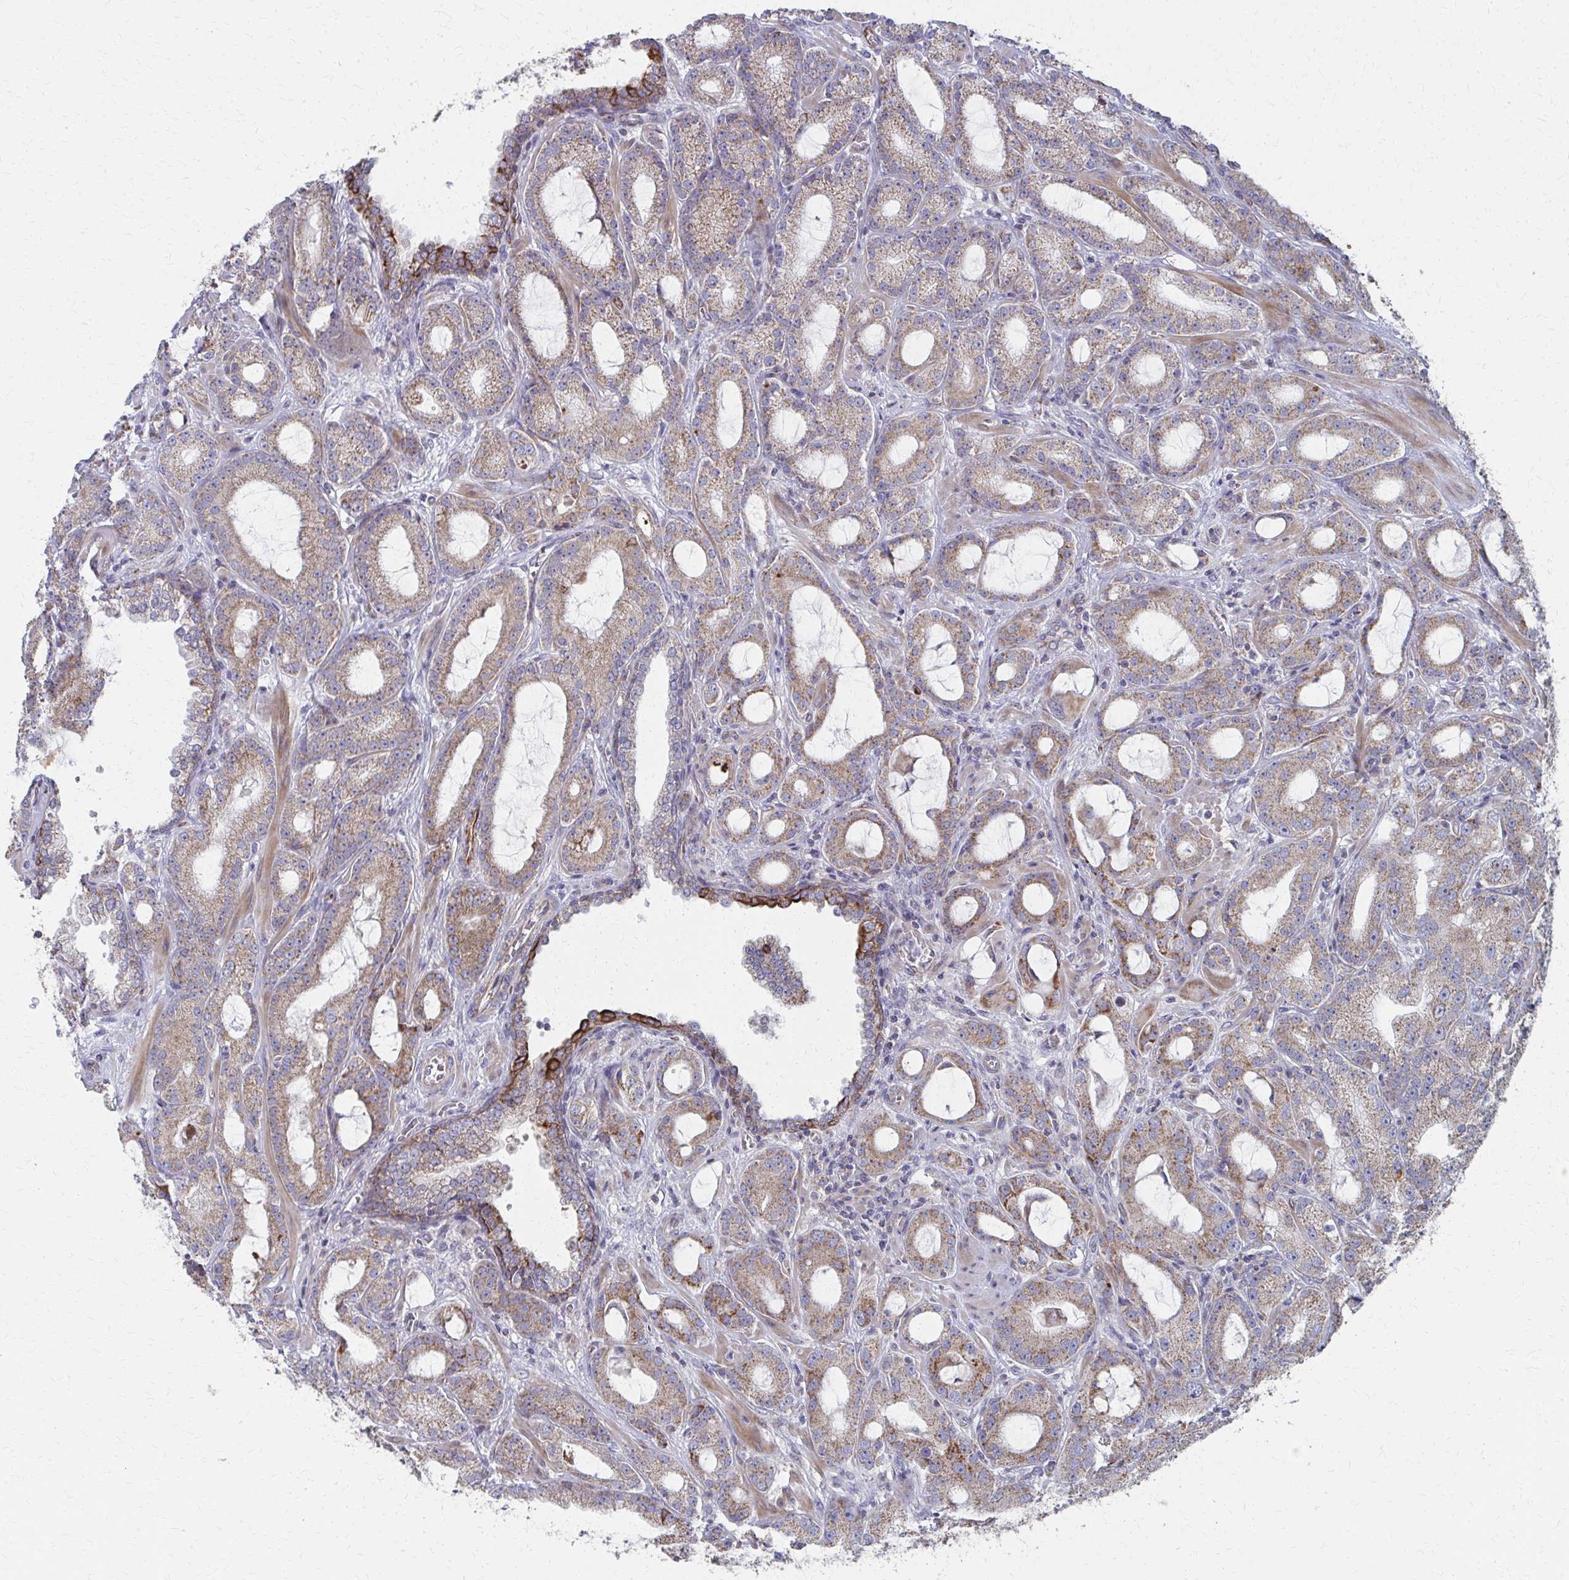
{"staining": {"intensity": "weak", "quantity": ">75%", "location": "cytoplasmic/membranous"}, "tissue": "prostate cancer", "cell_type": "Tumor cells", "image_type": "cancer", "snomed": [{"axis": "morphology", "description": "Adenocarcinoma, High grade"}, {"axis": "topography", "description": "Prostate"}], "caption": "A micrograph of human prostate high-grade adenocarcinoma stained for a protein shows weak cytoplasmic/membranous brown staining in tumor cells. (DAB IHC with brightfield microscopy, high magnification).", "gene": "FAHD1", "patient": {"sex": "male", "age": 65}}